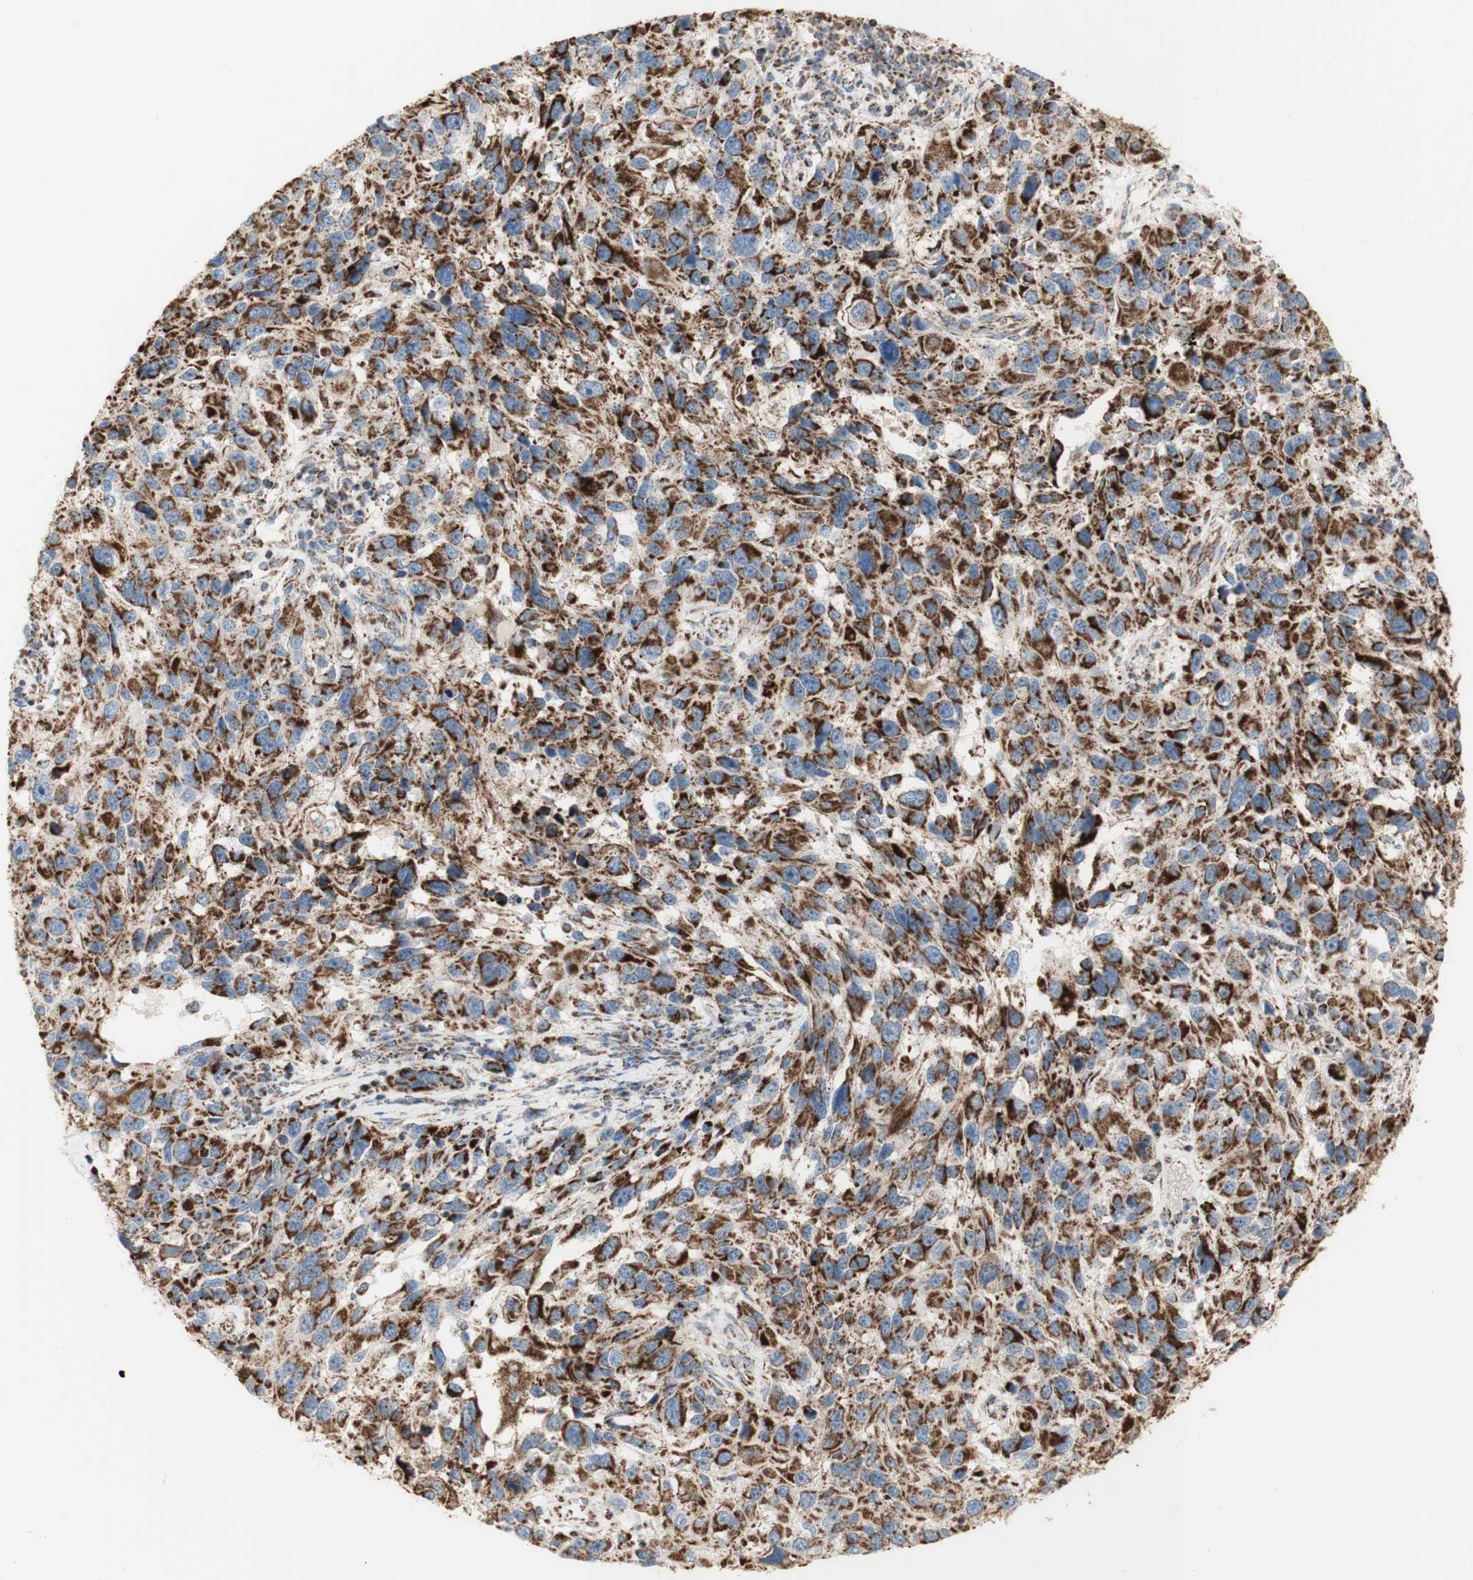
{"staining": {"intensity": "strong", "quantity": ">75%", "location": "cytoplasmic/membranous"}, "tissue": "melanoma", "cell_type": "Tumor cells", "image_type": "cancer", "snomed": [{"axis": "morphology", "description": "Malignant melanoma, NOS"}, {"axis": "topography", "description": "Skin"}], "caption": "An image of human malignant melanoma stained for a protein exhibits strong cytoplasmic/membranous brown staining in tumor cells.", "gene": "LETM1", "patient": {"sex": "male", "age": 53}}